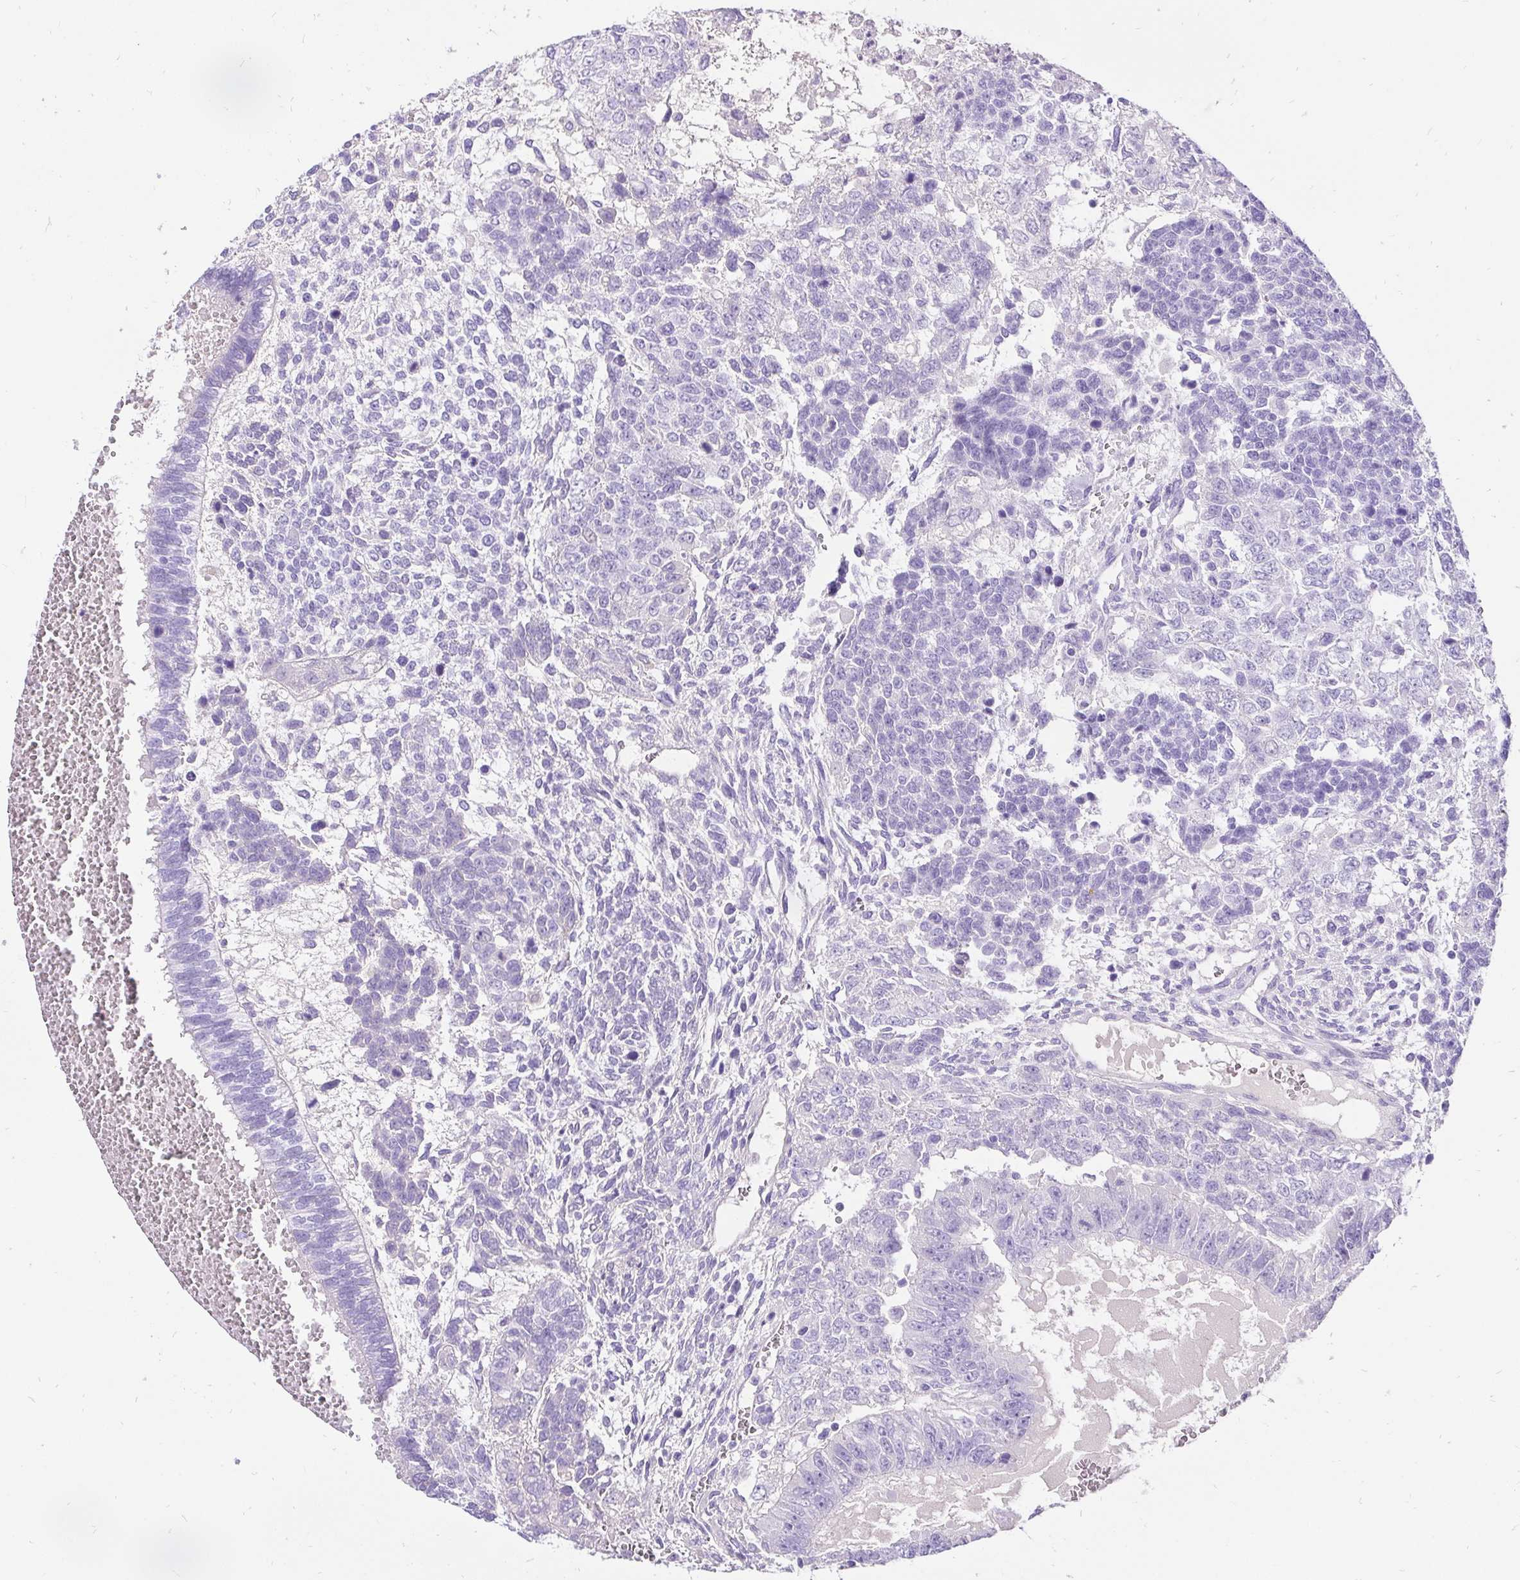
{"staining": {"intensity": "negative", "quantity": "none", "location": "none"}, "tissue": "testis cancer", "cell_type": "Tumor cells", "image_type": "cancer", "snomed": [{"axis": "morphology", "description": "Normal tissue, NOS"}, {"axis": "morphology", "description": "Carcinoma, Embryonal, NOS"}, {"axis": "topography", "description": "Testis"}, {"axis": "topography", "description": "Epididymis"}], "caption": "Micrograph shows no protein staining in tumor cells of testis cancer tissue. Nuclei are stained in blue.", "gene": "KRT13", "patient": {"sex": "male", "age": 23}}